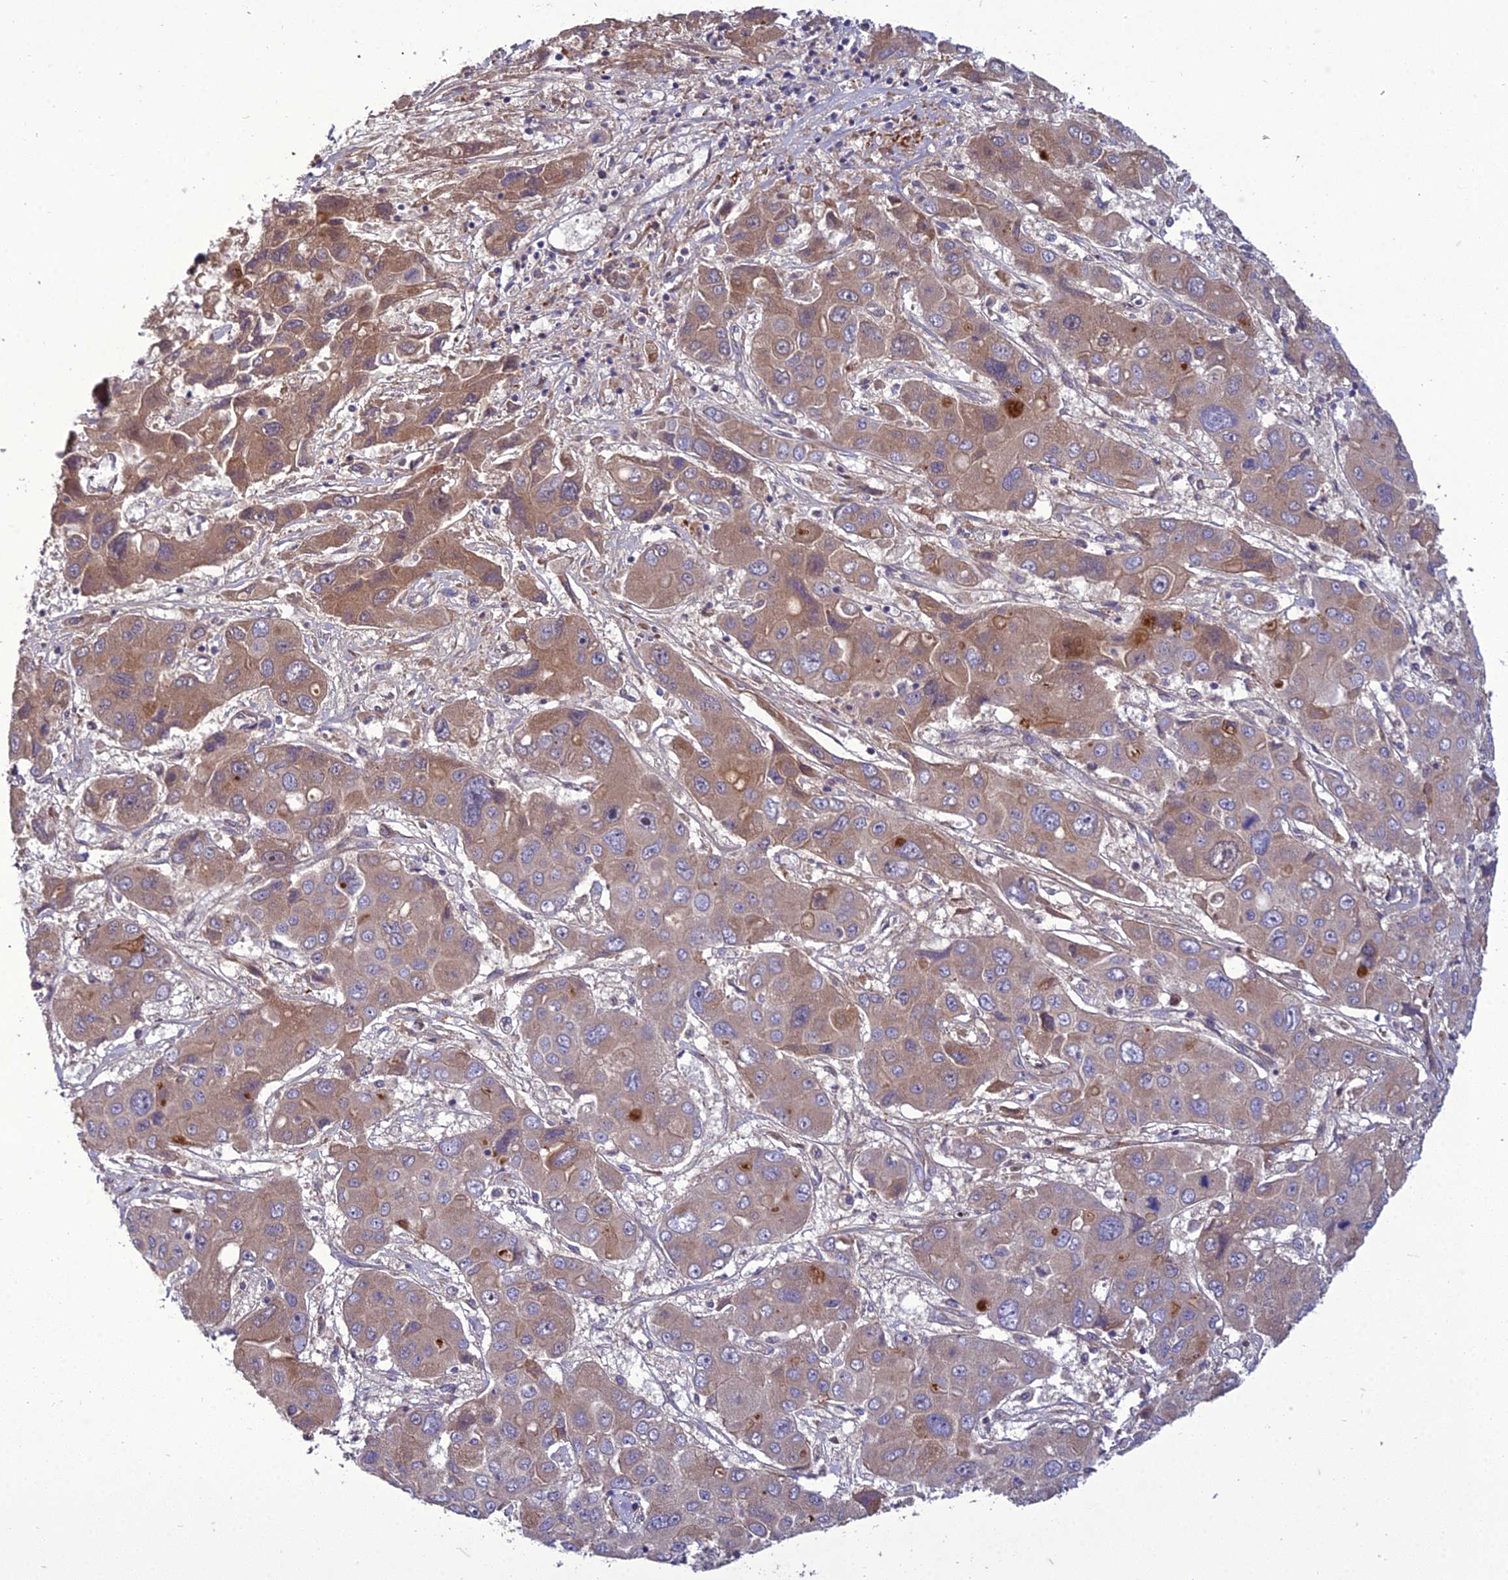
{"staining": {"intensity": "moderate", "quantity": "25%-75%", "location": "cytoplasmic/membranous"}, "tissue": "liver cancer", "cell_type": "Tumor cells", "image_type": "cancer", "snomed": [{"axis": "morphology", "description": "Cholangiocarcinoma"}, {"axis": "topography", "description": "Liver"}], "caption": "Brown immunohistochemical staining in liver cancer (cholangiocarcinoma) exhibits moderate cytoplasmic/membranous expression in approximately 25%-75% of tumor cells.", "gene": "ADIPOR2", "patient": {"sex": "male", "age": 67}}